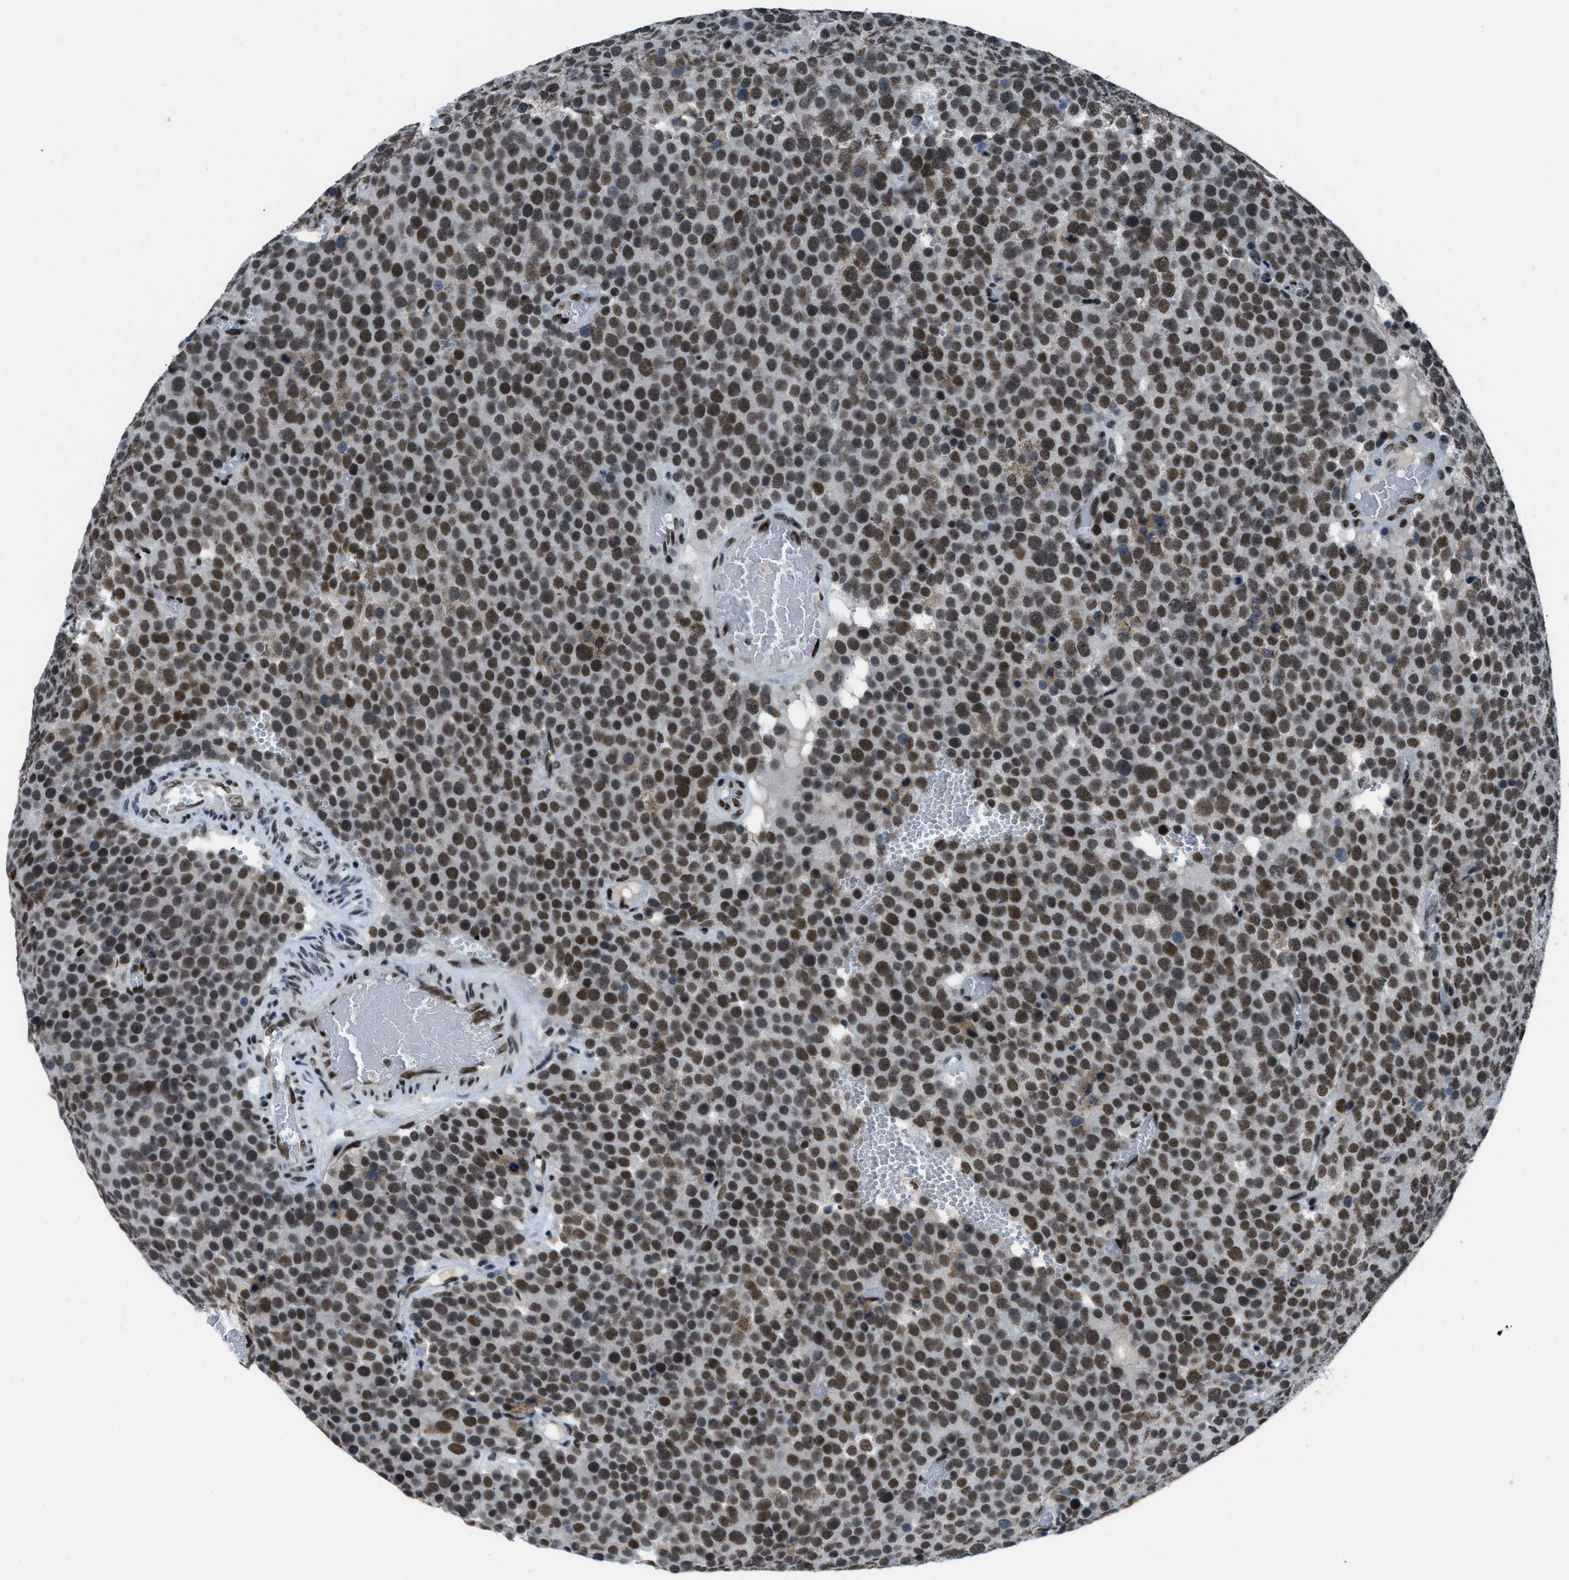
{"staining": {"intensity": "strong", "quantity": ">75%", "location": "nuclear"}, "tissue": "testis cancer", "cell_type": "Tumor cells", "image_type": "cancer", "snomed": [{"axis": "morphology", "description": "Normal tissue, NOS"}, {"axis": "morphology", "description": "Seminoma, NOS"}, {"axis": "topography", "description": "Testis"}], "caption": "Testis cancer (seminoma) stained for a protein (brown) displays strong nuclear positive expression in approximately >75% of tumor cells.", "gene": "GATAD2B", "patient": {"sex": "male", "age": 71}}